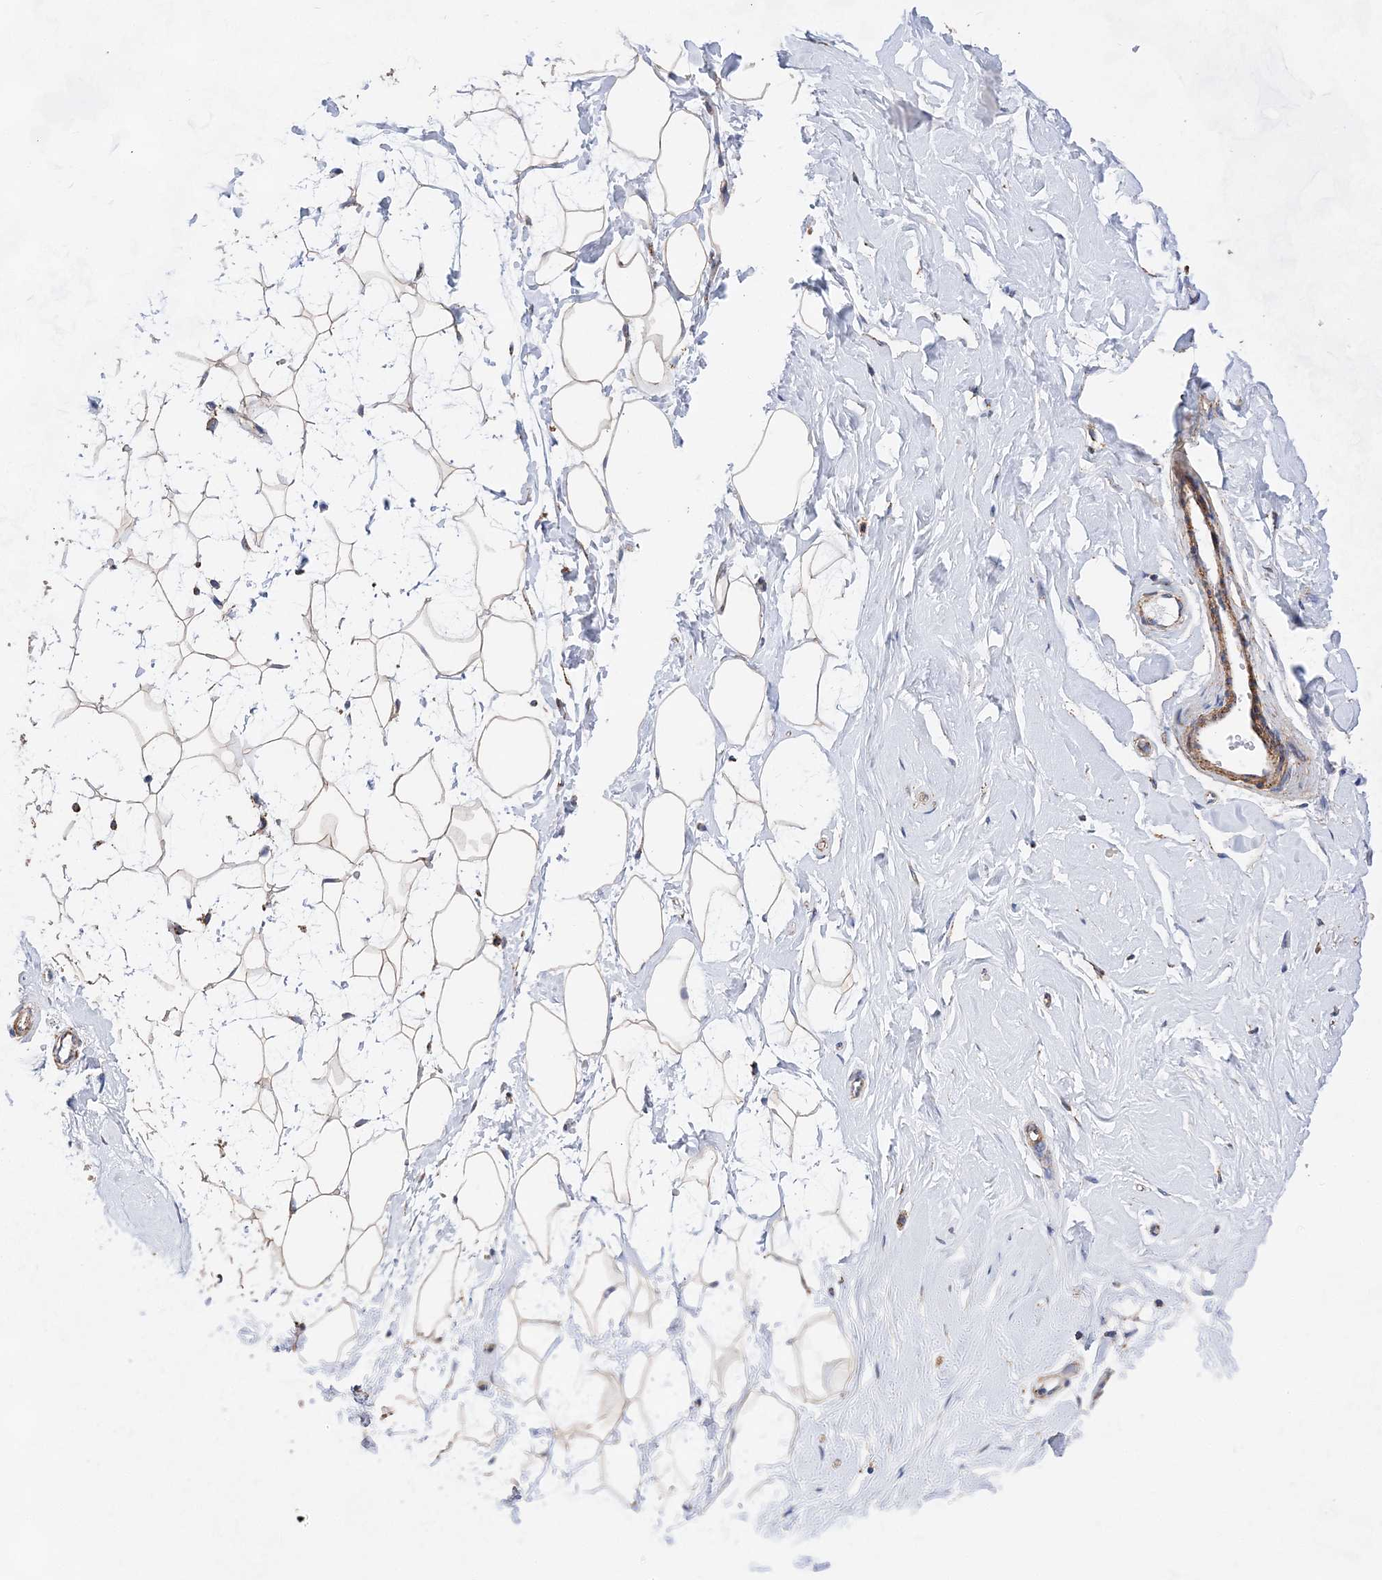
{"staining": {"intensity": "weak", "quantity": ">75%", "location": "cytoplasmic/membranous"}, "tissue": "breast", "cell_type": "Adipocytes", "image_type": "normal", "snomed": [{"axis": "morphology", "description": "Normal tissue, NOS"}, {"axis": "morphology", "description": "Adenoma, NOS"}, {"axis": "topography", "description": "Breast"}], "caption": "This photomicrograph displays unremarkable breast stained with IHC to label a protein in brown. The cytoplasmic/membranous of adipocytes show weak positivity for the protein. Nuclei are counter-stained blue.", "gene": "ACOT9", "patient": {"sex": "female", "age": 23}}